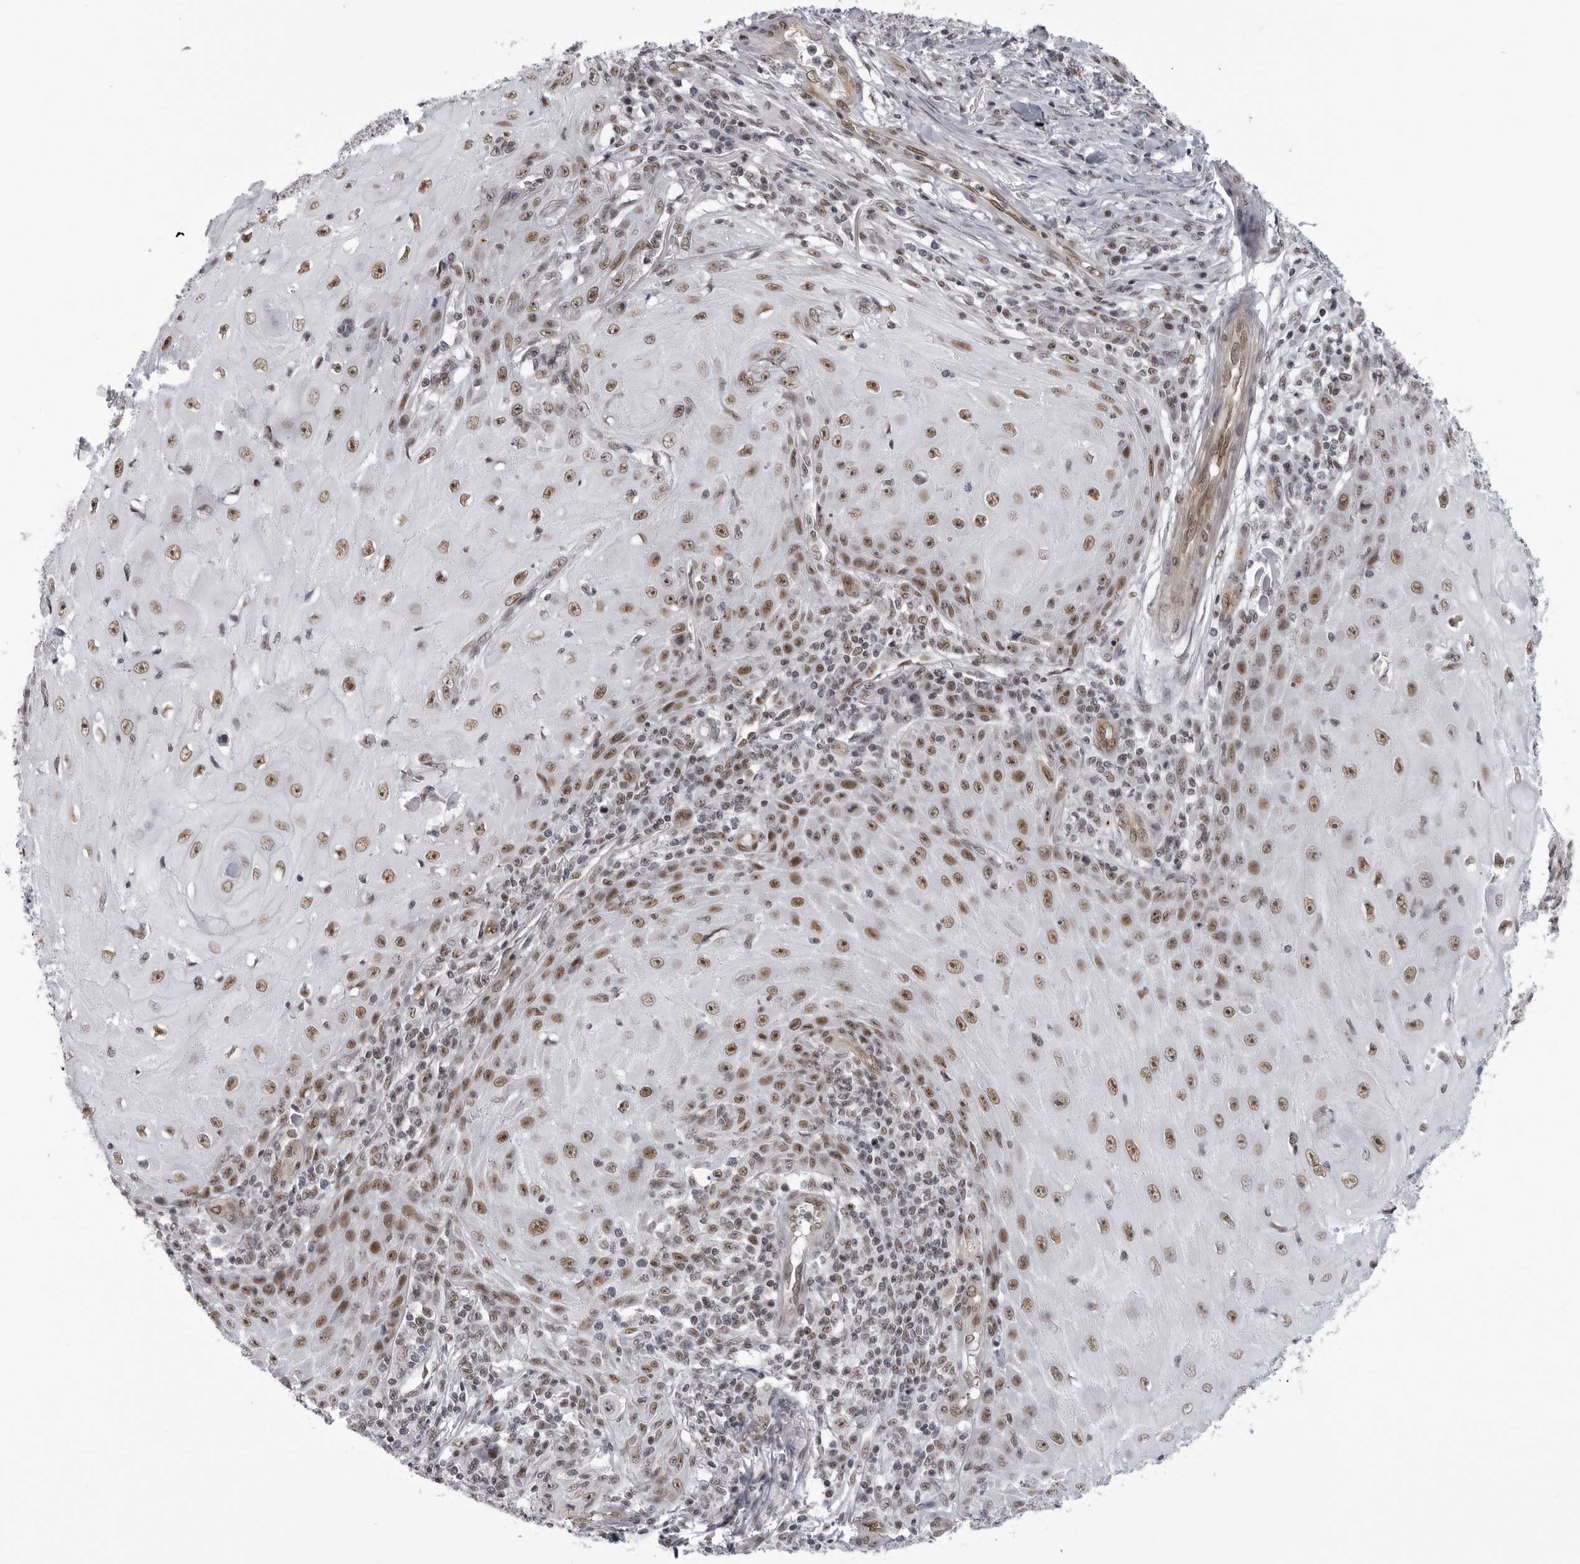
{"staining": {"intensity": "moderate", "quantity": ">75%", "location": "nuclear"}, "tissue": "skin cancer", "cell_type": "Tumor cells", "image_type": "cancer", "snomed": [{"axis": "morphology", "description": "Squamous cell carcinoma, NOS"}, {"axis": "topography", "description": "Skin"}], "caption": "About >75% of tumor cells in skin cancer (squamous cell carcinoma) reveal moderate nuclear protein positivity as visualized by brown immunohistochemical staining.", "gene": "RNF26", "patient": {"sex": "female", "age": 73}}